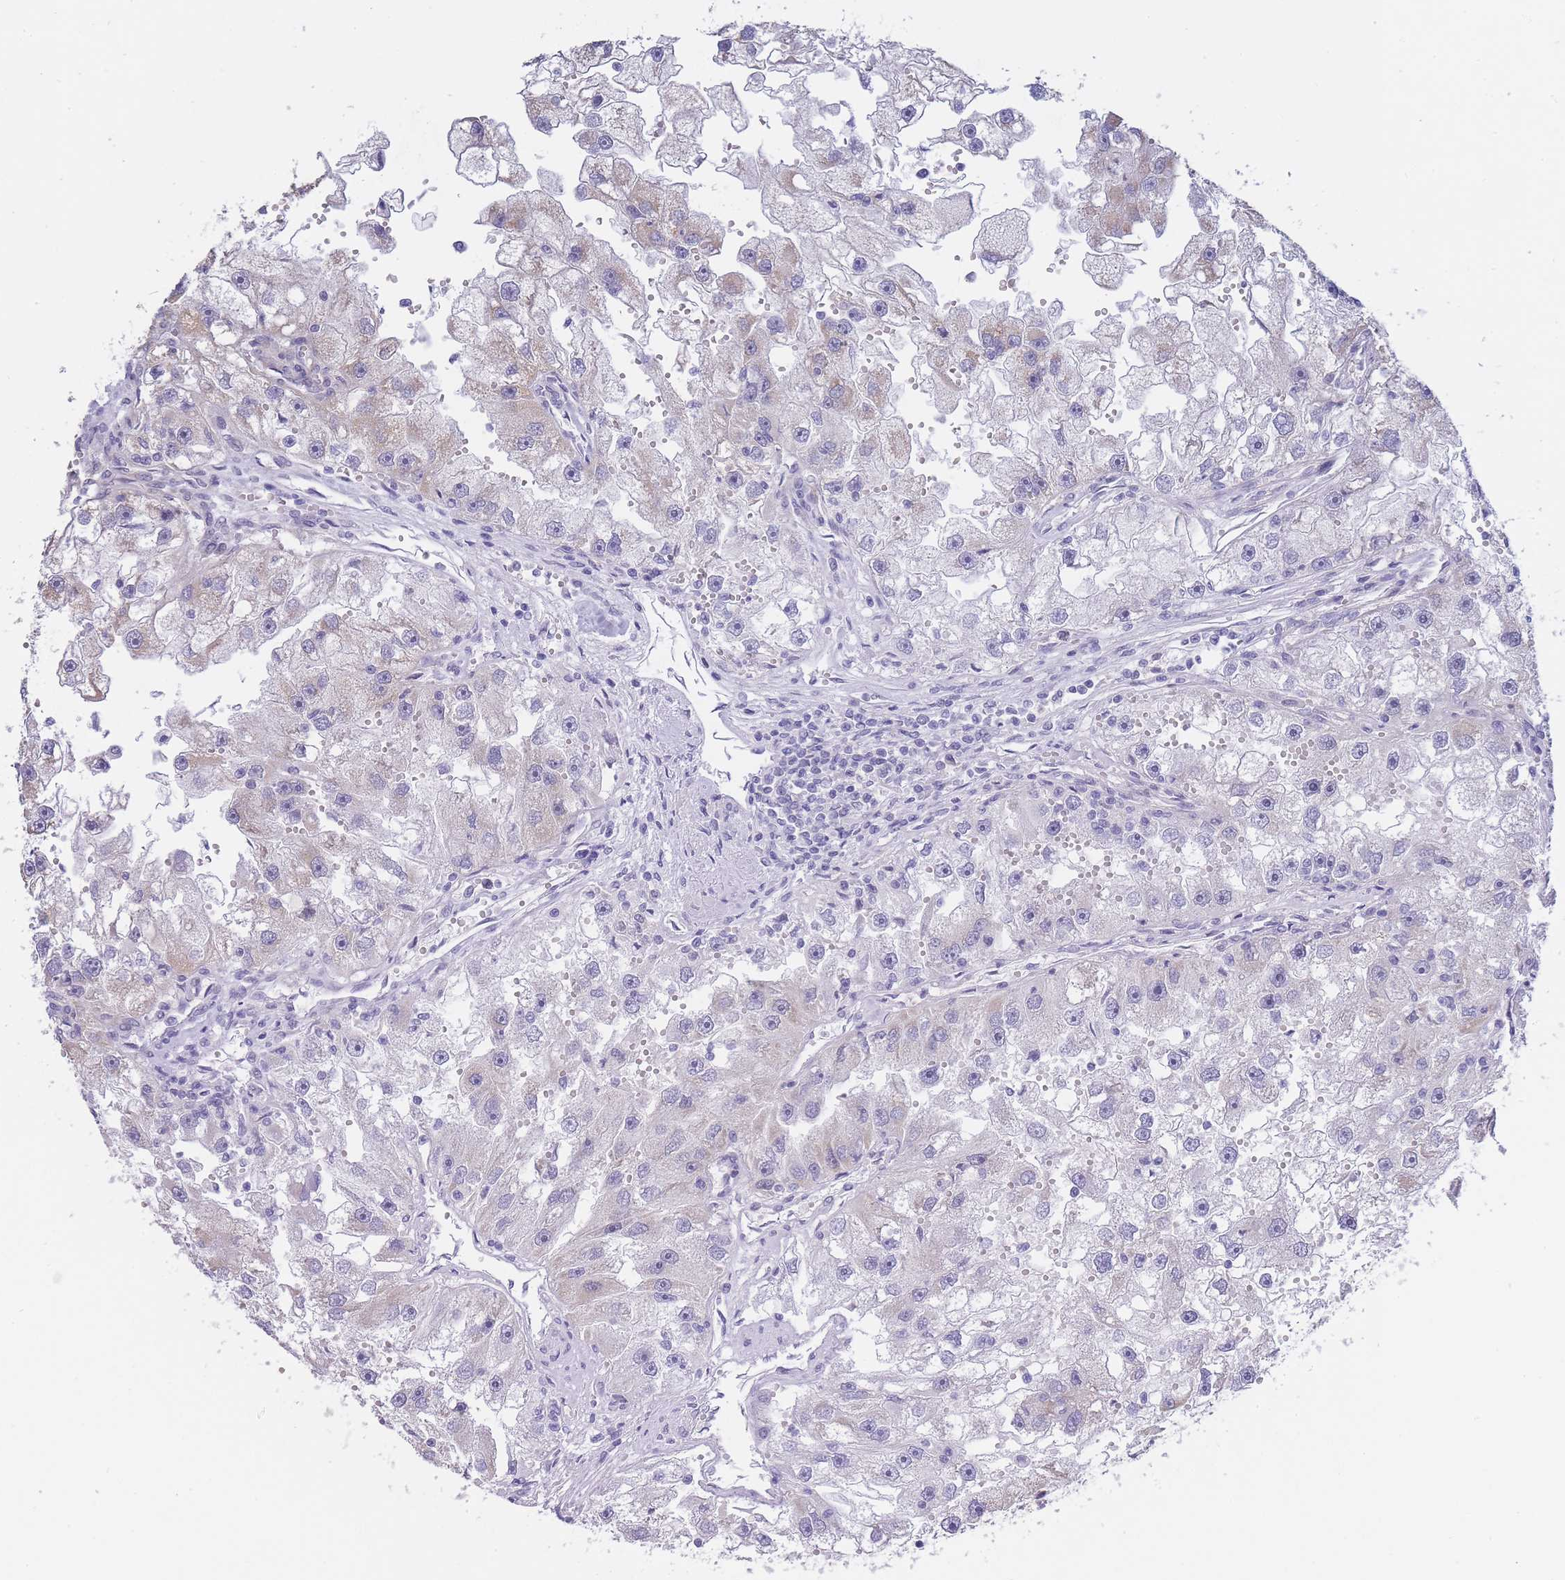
{"staining": {"intensity": "weak", "quantity": "<25%", "location": "cytoplasmic/membranous"}, "tissue": "renal cancer", "cell_type": "Tumor cells", "image_type": "cancer", "snomed": [{"axis": "morphology", "description": "Adenocarcinoma, NOS"}, {"axis": "topography", "description": "Kidney"}], "caption": "This is a histopathology image of immunohistochemistry (IHC) staining of adenocarcinoma (renal), which shows no staining in tumor cells.", "gene": "C19orf25", "patient": {"sex": "male", "age": 63}}